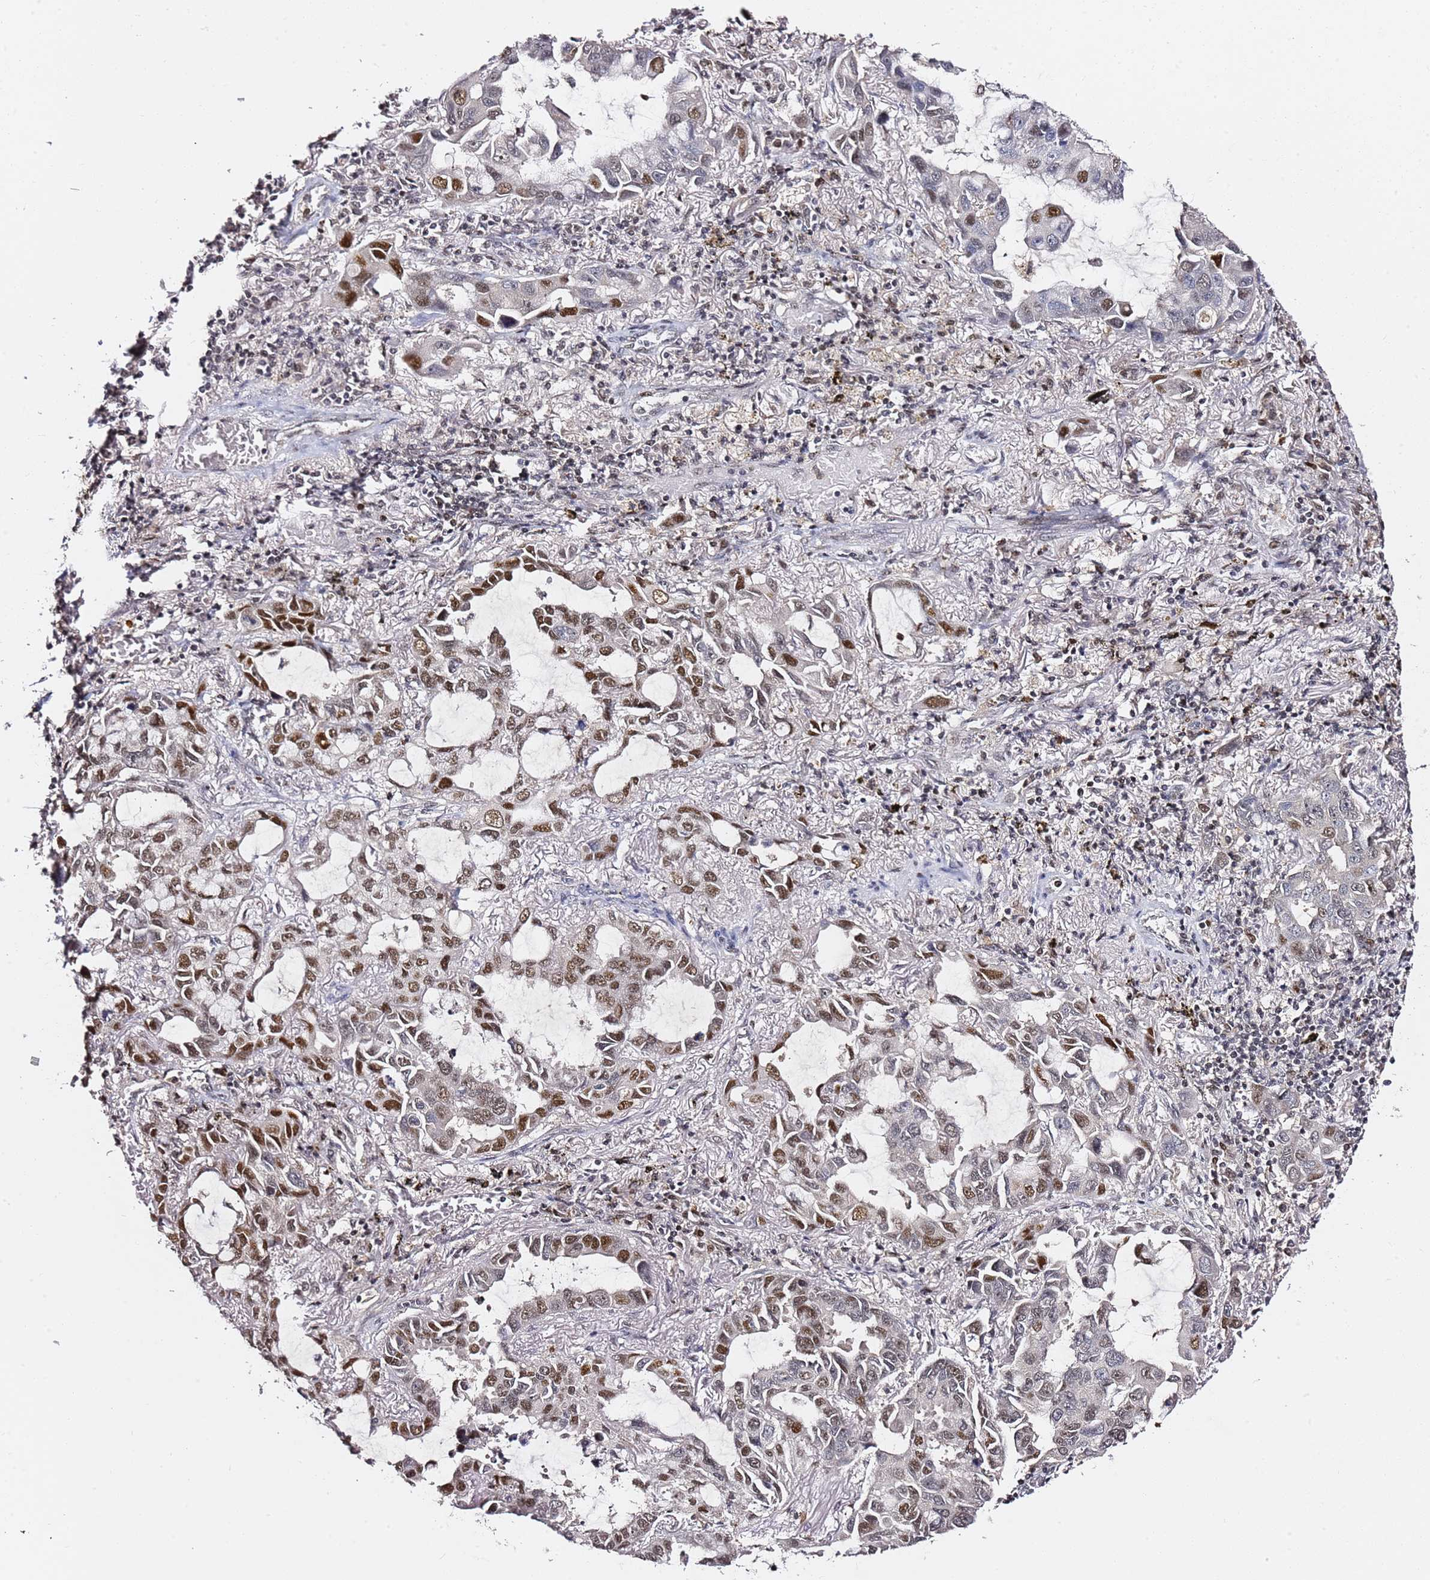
{"staining": {"intensity": "moderate", "quantity": ">75%", "location": "nuclear"}, "tissue": "lung cancer", "cell_type": "Tumor cells", "image_type": "cancer", "snomed": [{"axis": "morphology", "description": "Adenocarcinoma, NOS"}, {"axis": "topography", "description": "Lung"}], "caption": "Human lung cancer (adenocarcinoma) stained for a protein (brown) displays moderate nuclear positive positivity in approximately >75% of tumor cells.", "gene": "FCF1", "patient": {"sex": "male", "age": 64}}